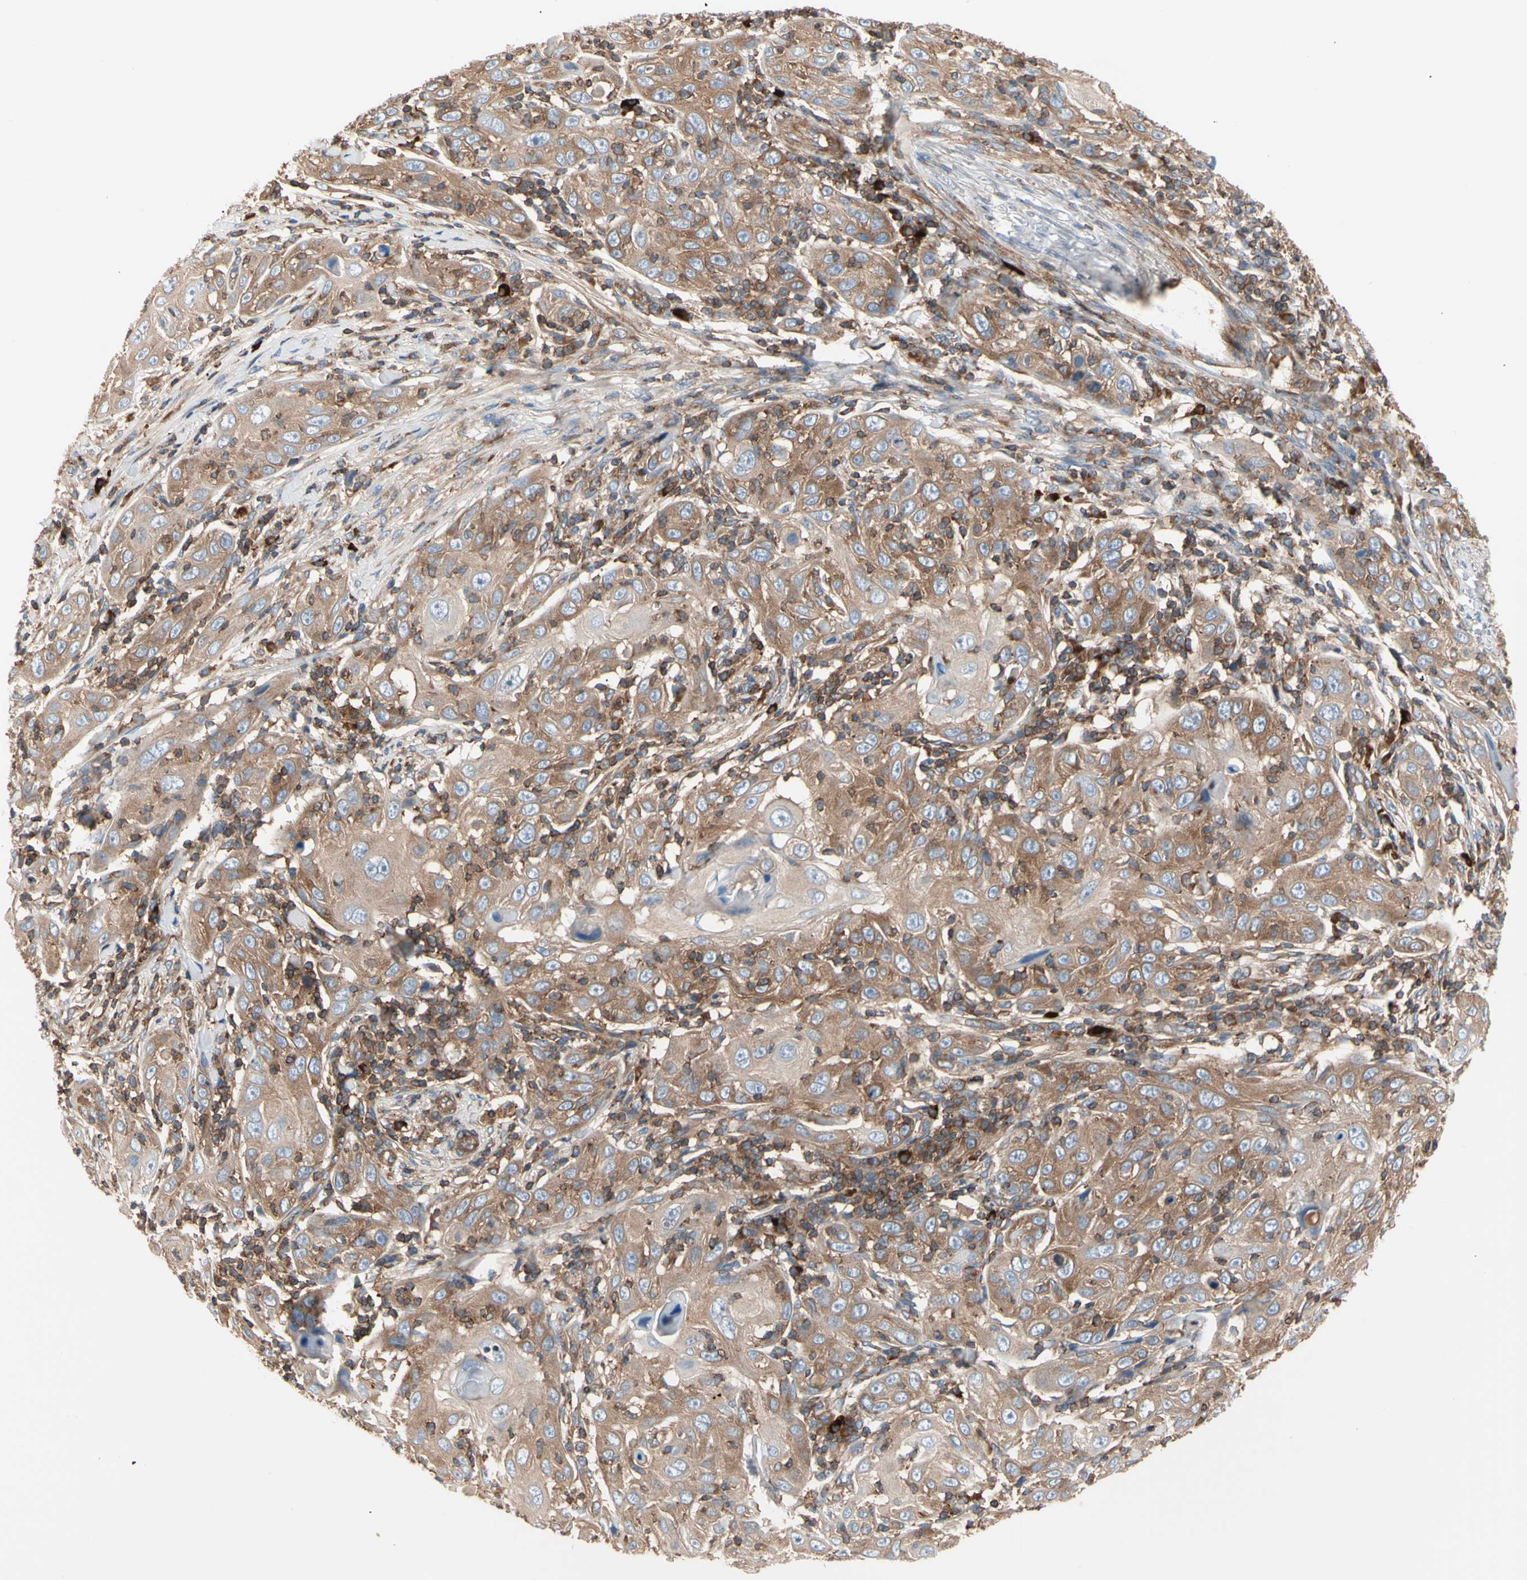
{"staining": {"intensity": "moderate", "quantity": ">75%", "location": "cytoplasmic/membranous"}, "tissue": "skin cancer", "cell_type": "Tumor cells", "image_type": "cancer", "snomed": [{"axis": "morphology", "description": "Squamous cell carcinoma, NOS"}, {"axis": "topography", "description": "Skin"}], "caption": "DAB immunohistochemical staining of human squamous cell carcinoma (skin) displays moderate cytoplasmic/membranous protein staining in about >75% of tumor cells.", "gene": "ROCK1", "patient": {"sex": "female", "age": 88}}